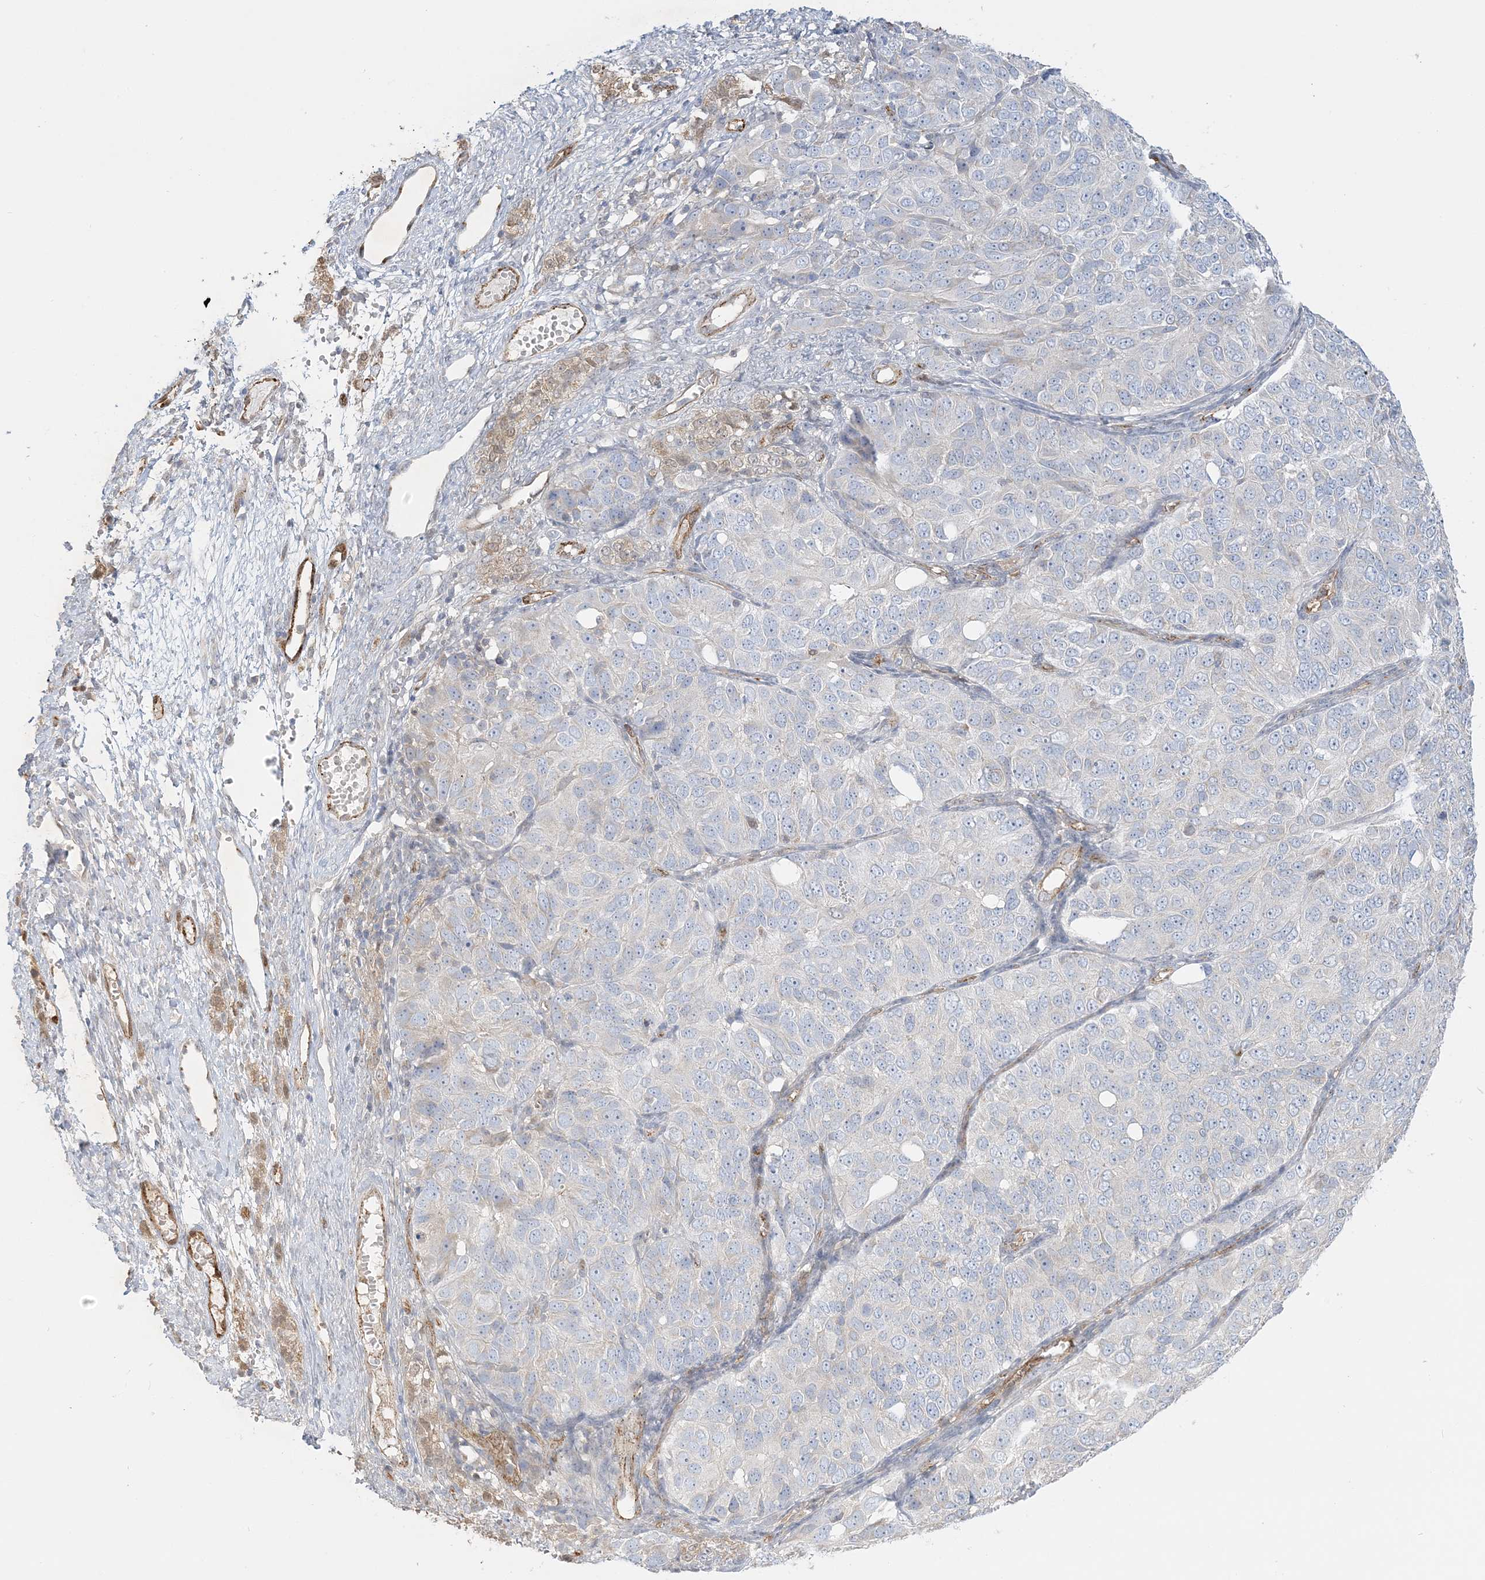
{"staining": {"intensity": "negative", "quantity": "none", "location": "none"}, "tissue": "ovarian cancer", "cell_type": "Tumor cells", "image_type": "cancer", "snomed": [{"axis": "morphology", "description": "Carcinoma, endometroid"}, {"axis": "topography", "description": "Ovary"}], "caption": "Protein analysis of ovarian endometroid carcinoma exhibits no significant positivity in tumor cells.", "gene": "INPP1", "patient": {"sex": "female", "age": 51}}